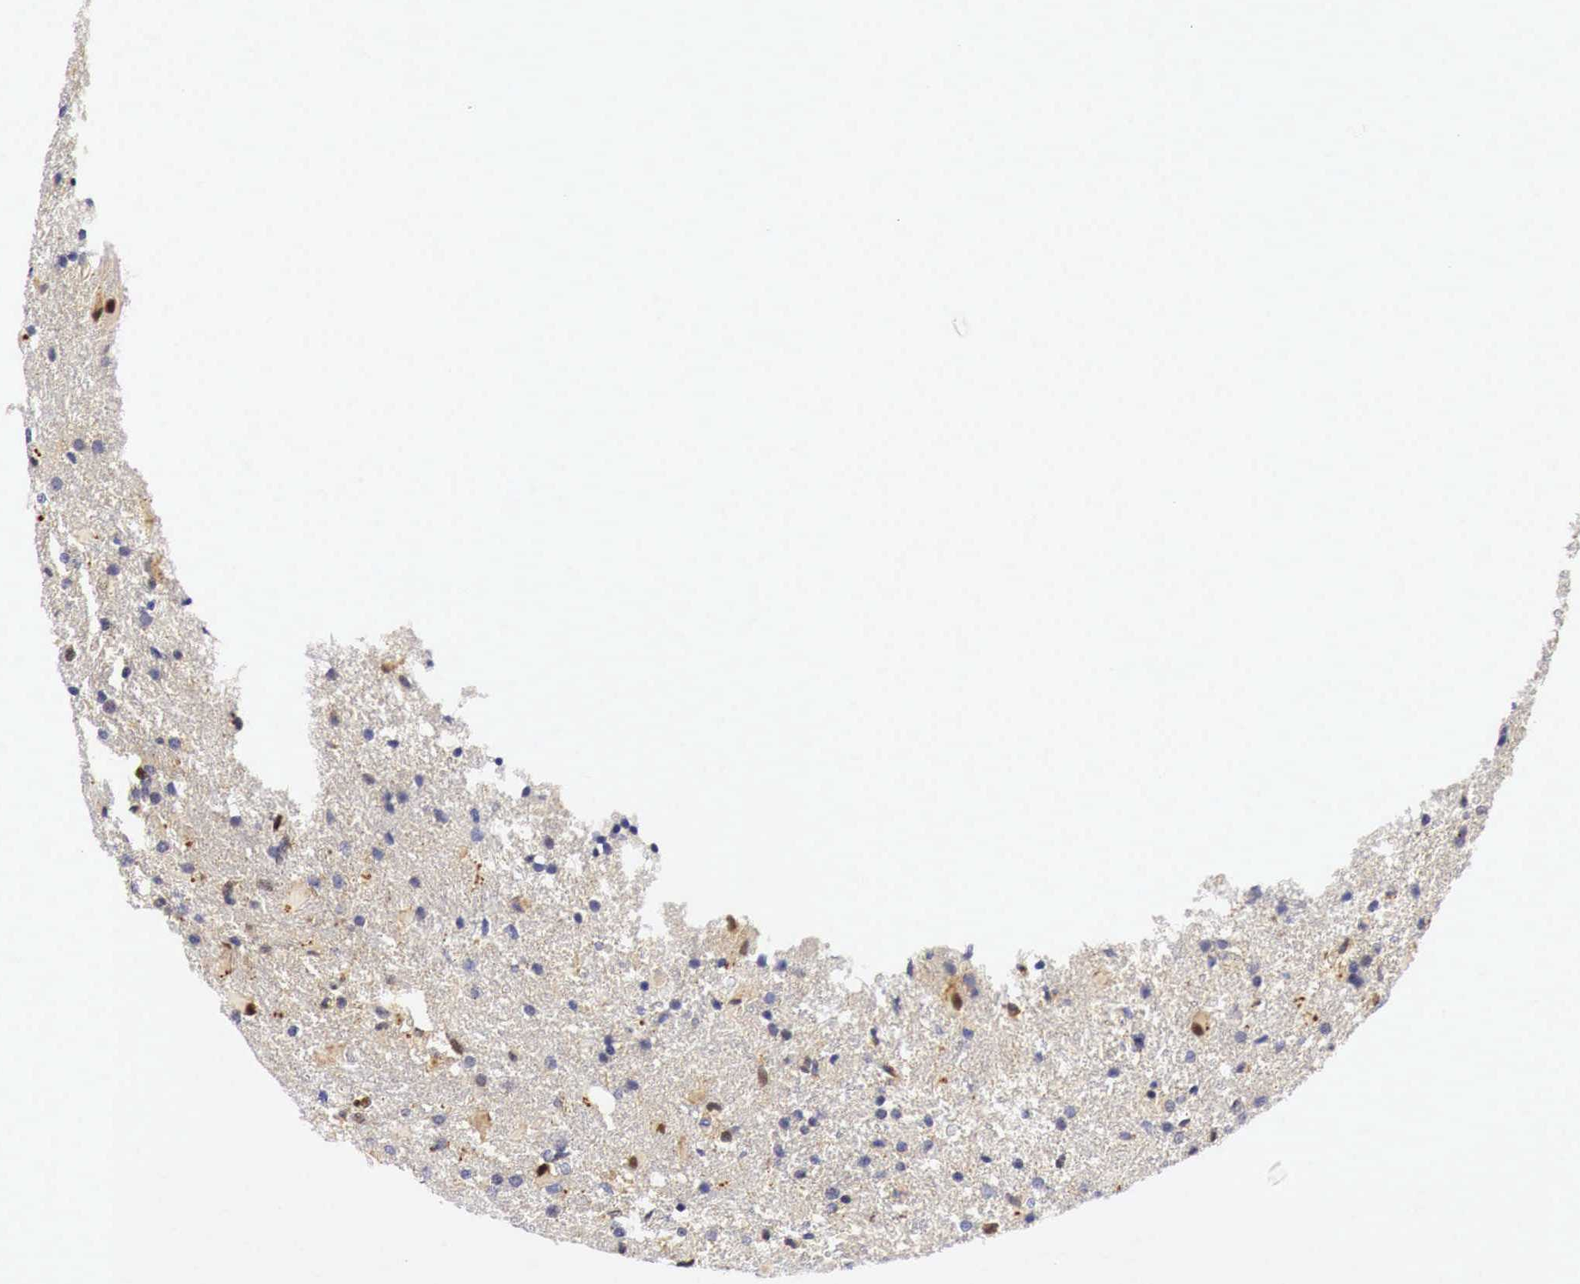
{"staining": {"intensity": "moderate", "quantity": "<25%", "location": "nuclear"}, "tissue": "glioma", "cell_type": "Tumor cells", "image_type": "cancer", "snomed": [{"axis": "morphology", "description": "Glioma, malignant, High grade"}, {"axis": "topography", "description": "Brain"}], "caption": "There is low levels of moderate nuclear positivity in tumor cells of high-grade glioma (malignant), as demonstrated by immunohistochemical staining (brown color).", "gene": "CASP3", "patient": {"sex": "male", "age": 68}}